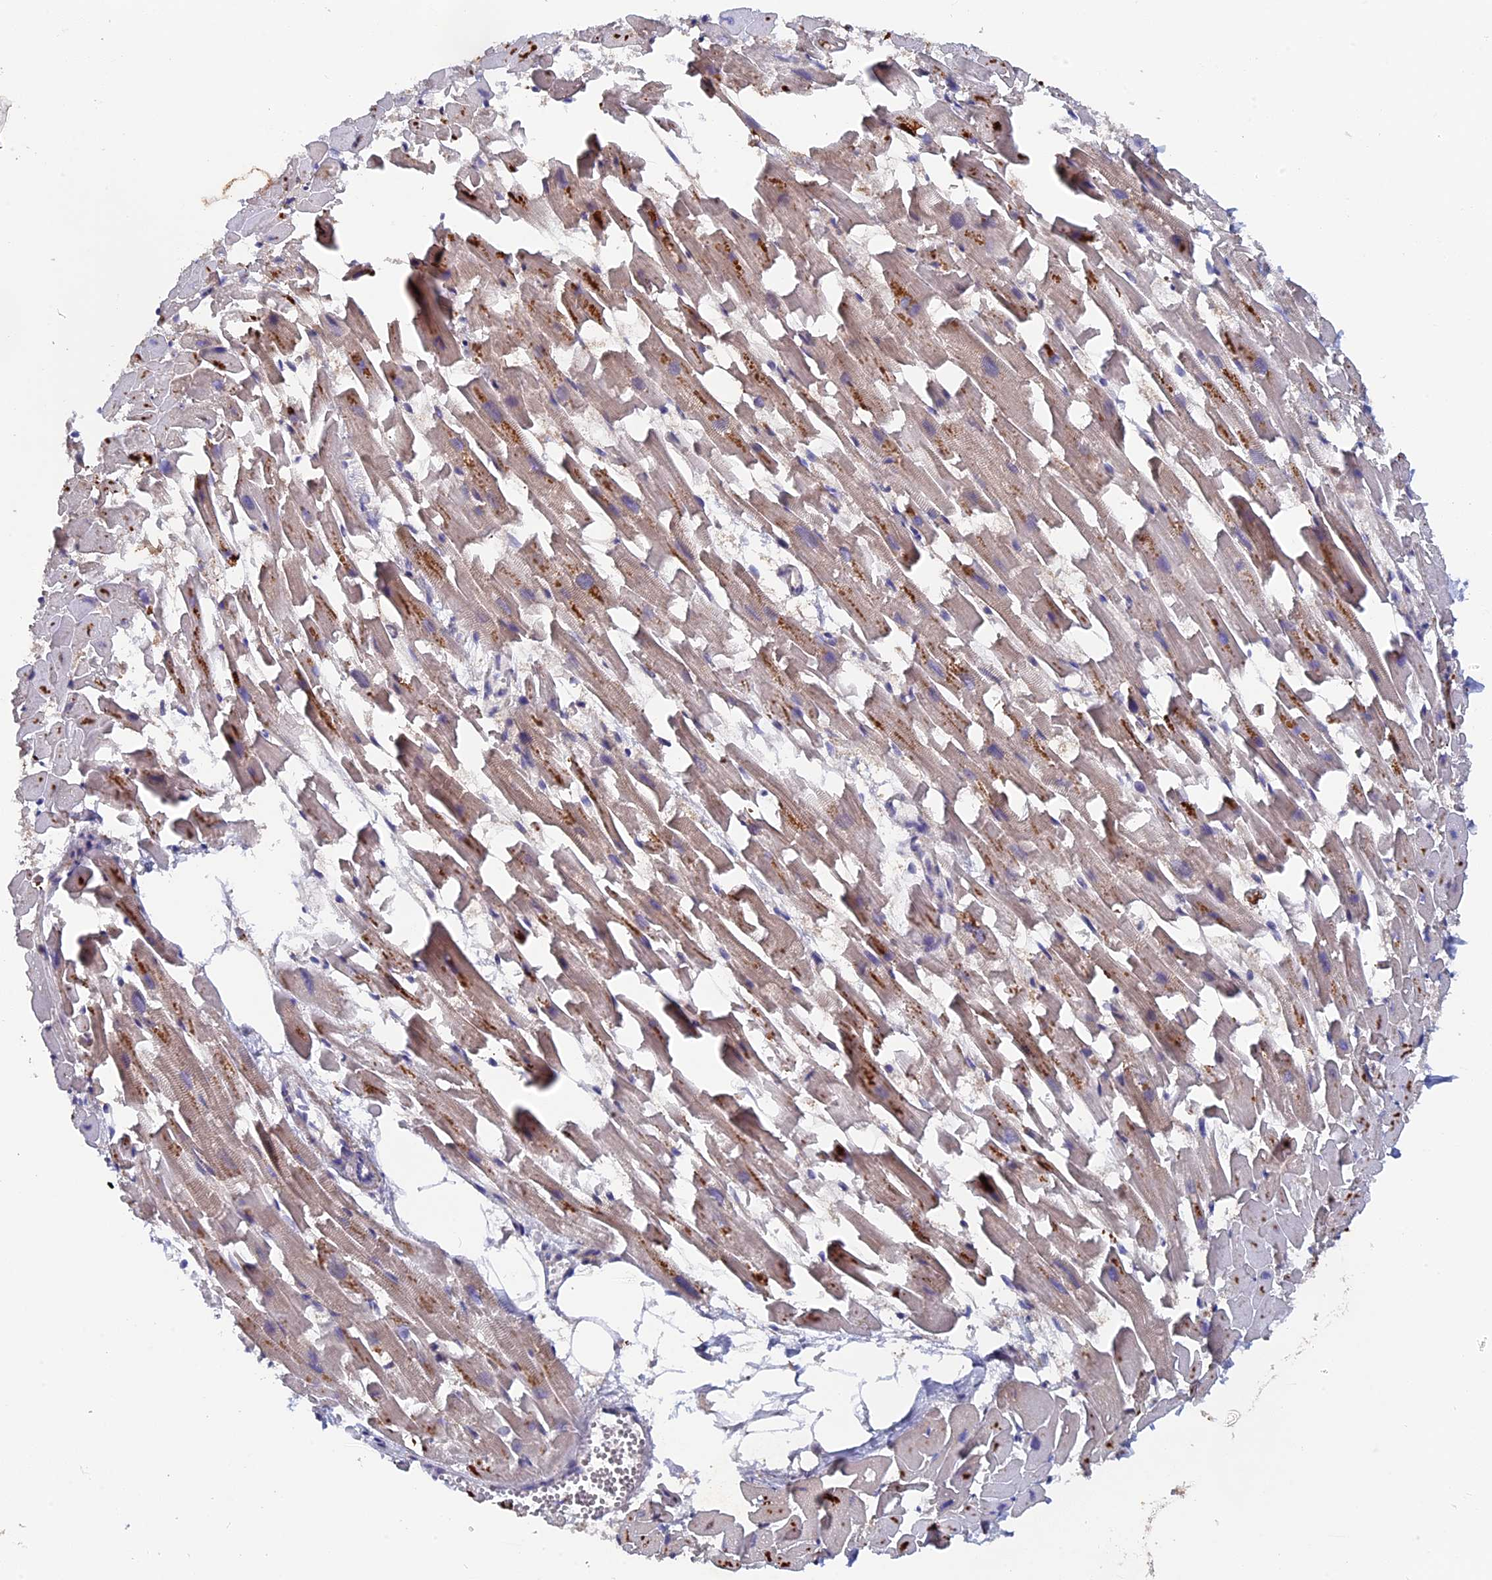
{"staining": {"intensity": "moderate", "quantity": ">75%", "location": "cytoplasmic/membranous"}, "tissue": "heart muscle", "cell_type": "Cardiomyocytes", "image_type": "normal", "snomed": [{"axis": "morphology", "description": "Normal tissue, NOS"}, {"axis": "topography", "description": "Heart"}], "caption": "There is medium levels of moderate cytoplasmic/membranous staining in cardiomyocytes of normal heart muscle, as demonstrated by immunohistochemical staining (brown color).", "gene": "TMC5", "patient": {"sex": "female", "age": 64}}